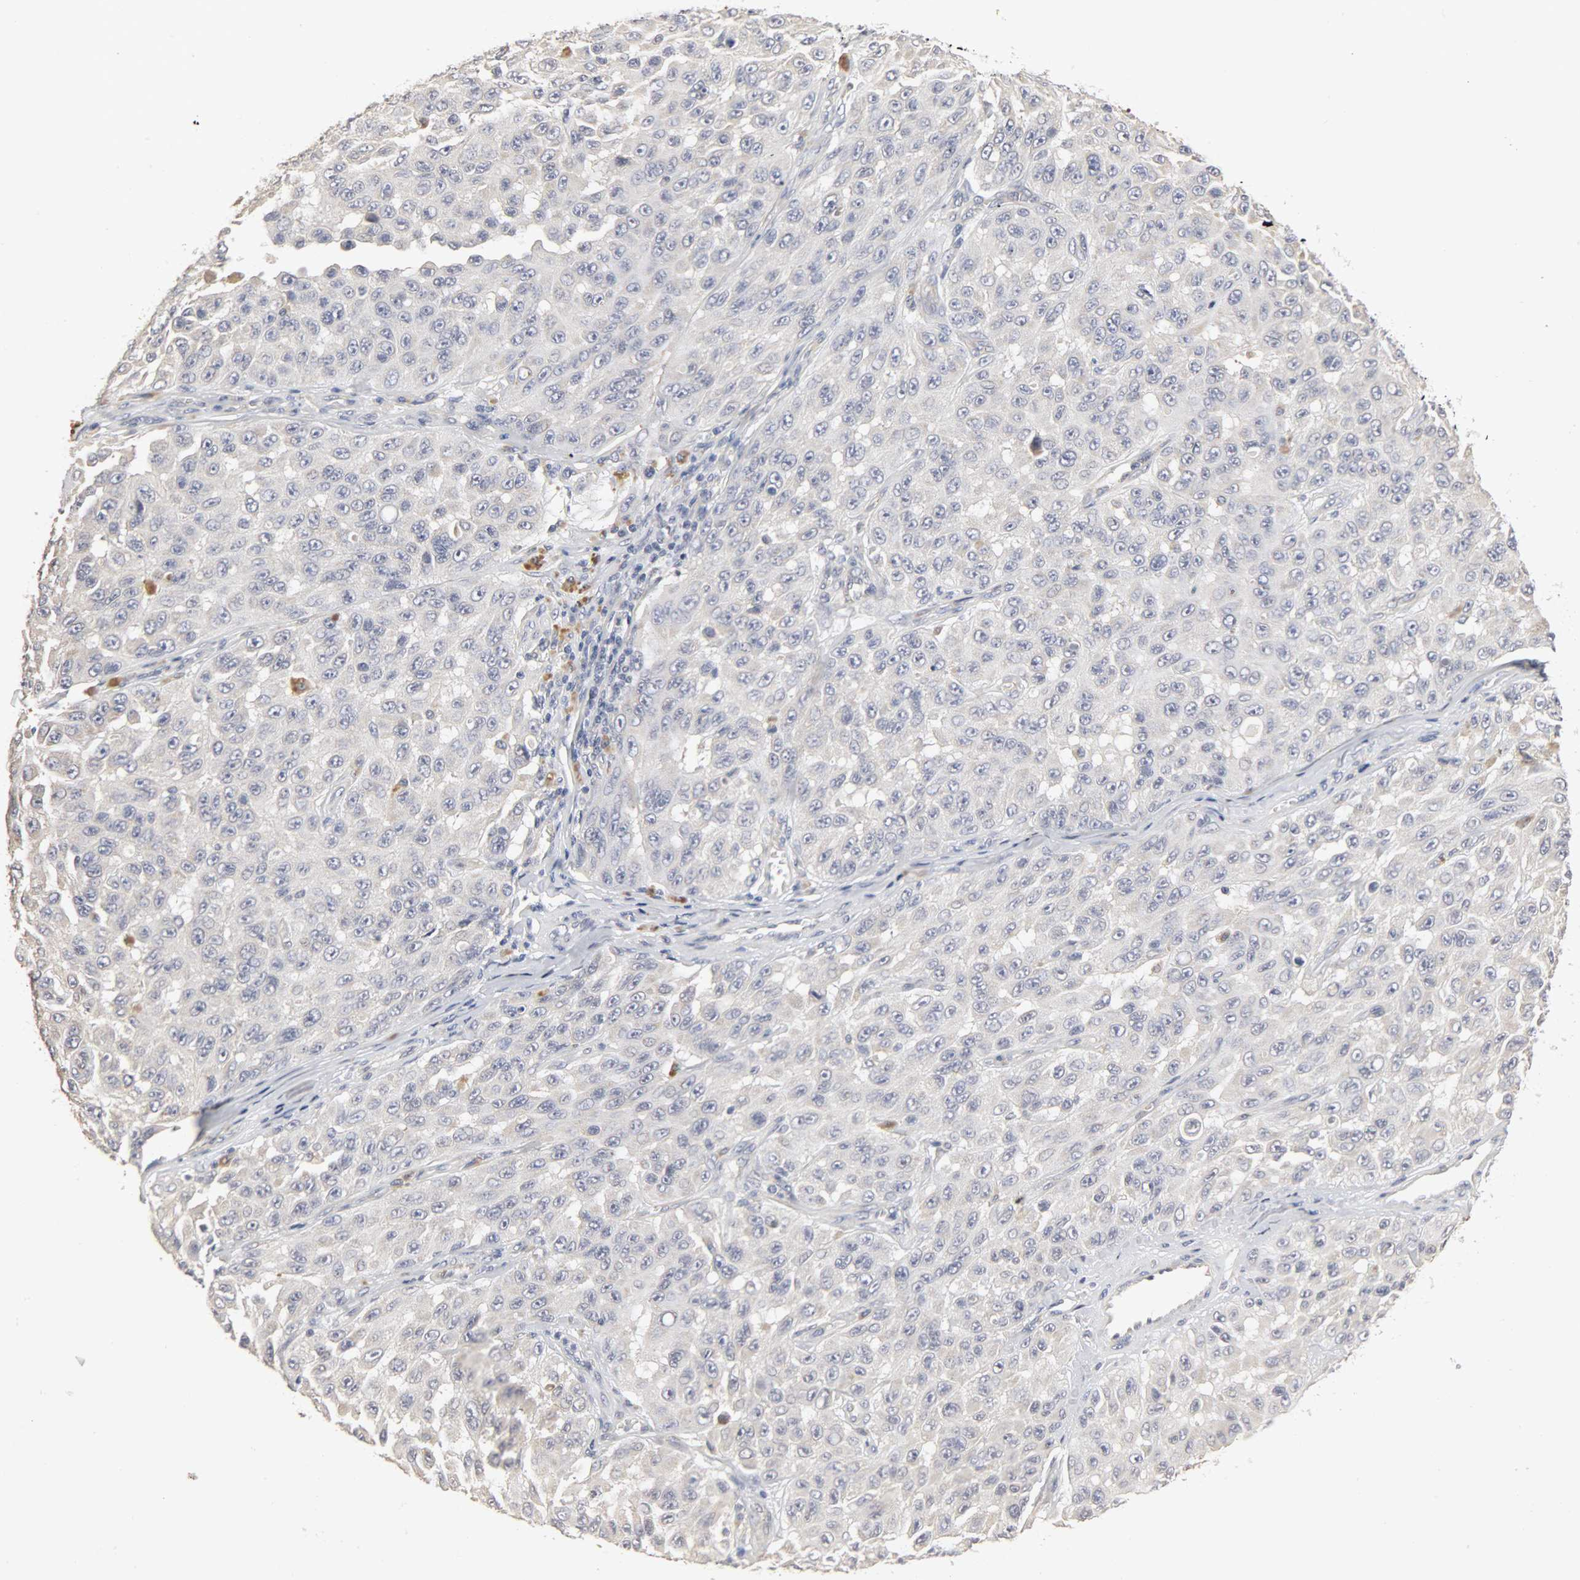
{"staining": {"intensity": "negative", "quantity": "none", "location": "none"}, "tissue": "melanoma", "cell_type": "Tumor cells", "image_type": "cancer", "snomed": [{"axis": "morphology", "description": "Malignant melanoma, NOS"}, {"axis": "topography", "description": "Skin"}], "caption": "Micrograph shows no significant protein positivity in tumor cells of melanoma.", "gene": "SLC10A2", "patient": {"sex": "male", "age": 30}}